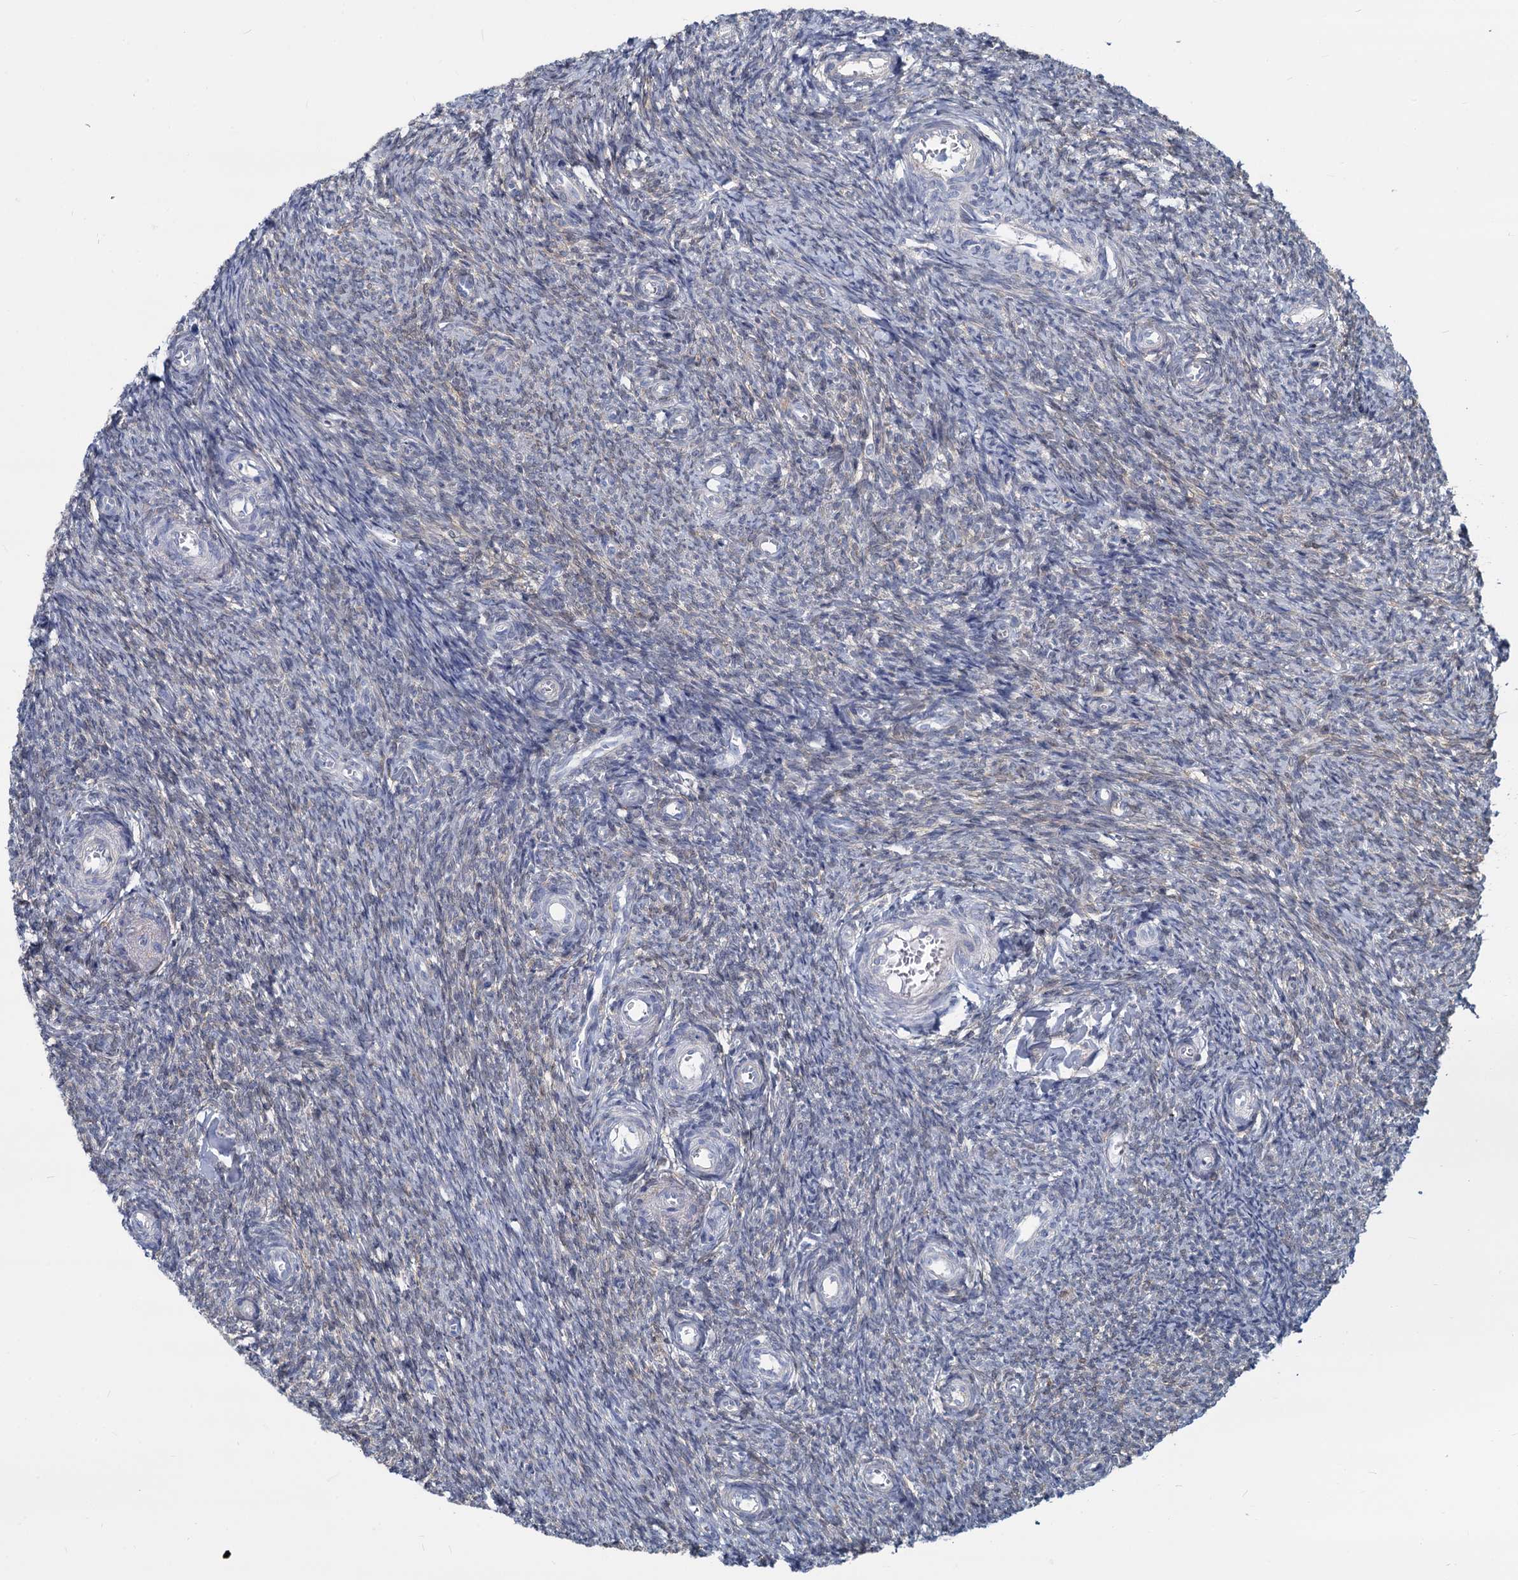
{"staining": {"intensity": "moderate", "quantity": "<25%", "location": "cytoplasmic/membranous"}, "tissue": "ovary", "cell_type": "Ovarian stroma cells", "image_type": "normal", "snomed": [{"axis": "morphology", "description": "Normal tissue, NOS"}, {"axis": "topography", "description": "Ovary"}], "caption": "An immunohistochemistry (IHC) micrograph of normal tissue is shown. Protein staining in brown shows moderate cytoplasmic/membranous positivity in ovary within ovarian stroma cells. (DAB (3,3'-diaminobenzidine) IHC with brightfield microscopy, high magnification).", "gene": "GSTM3", "patient": {"sex": "female", "age": 44}}